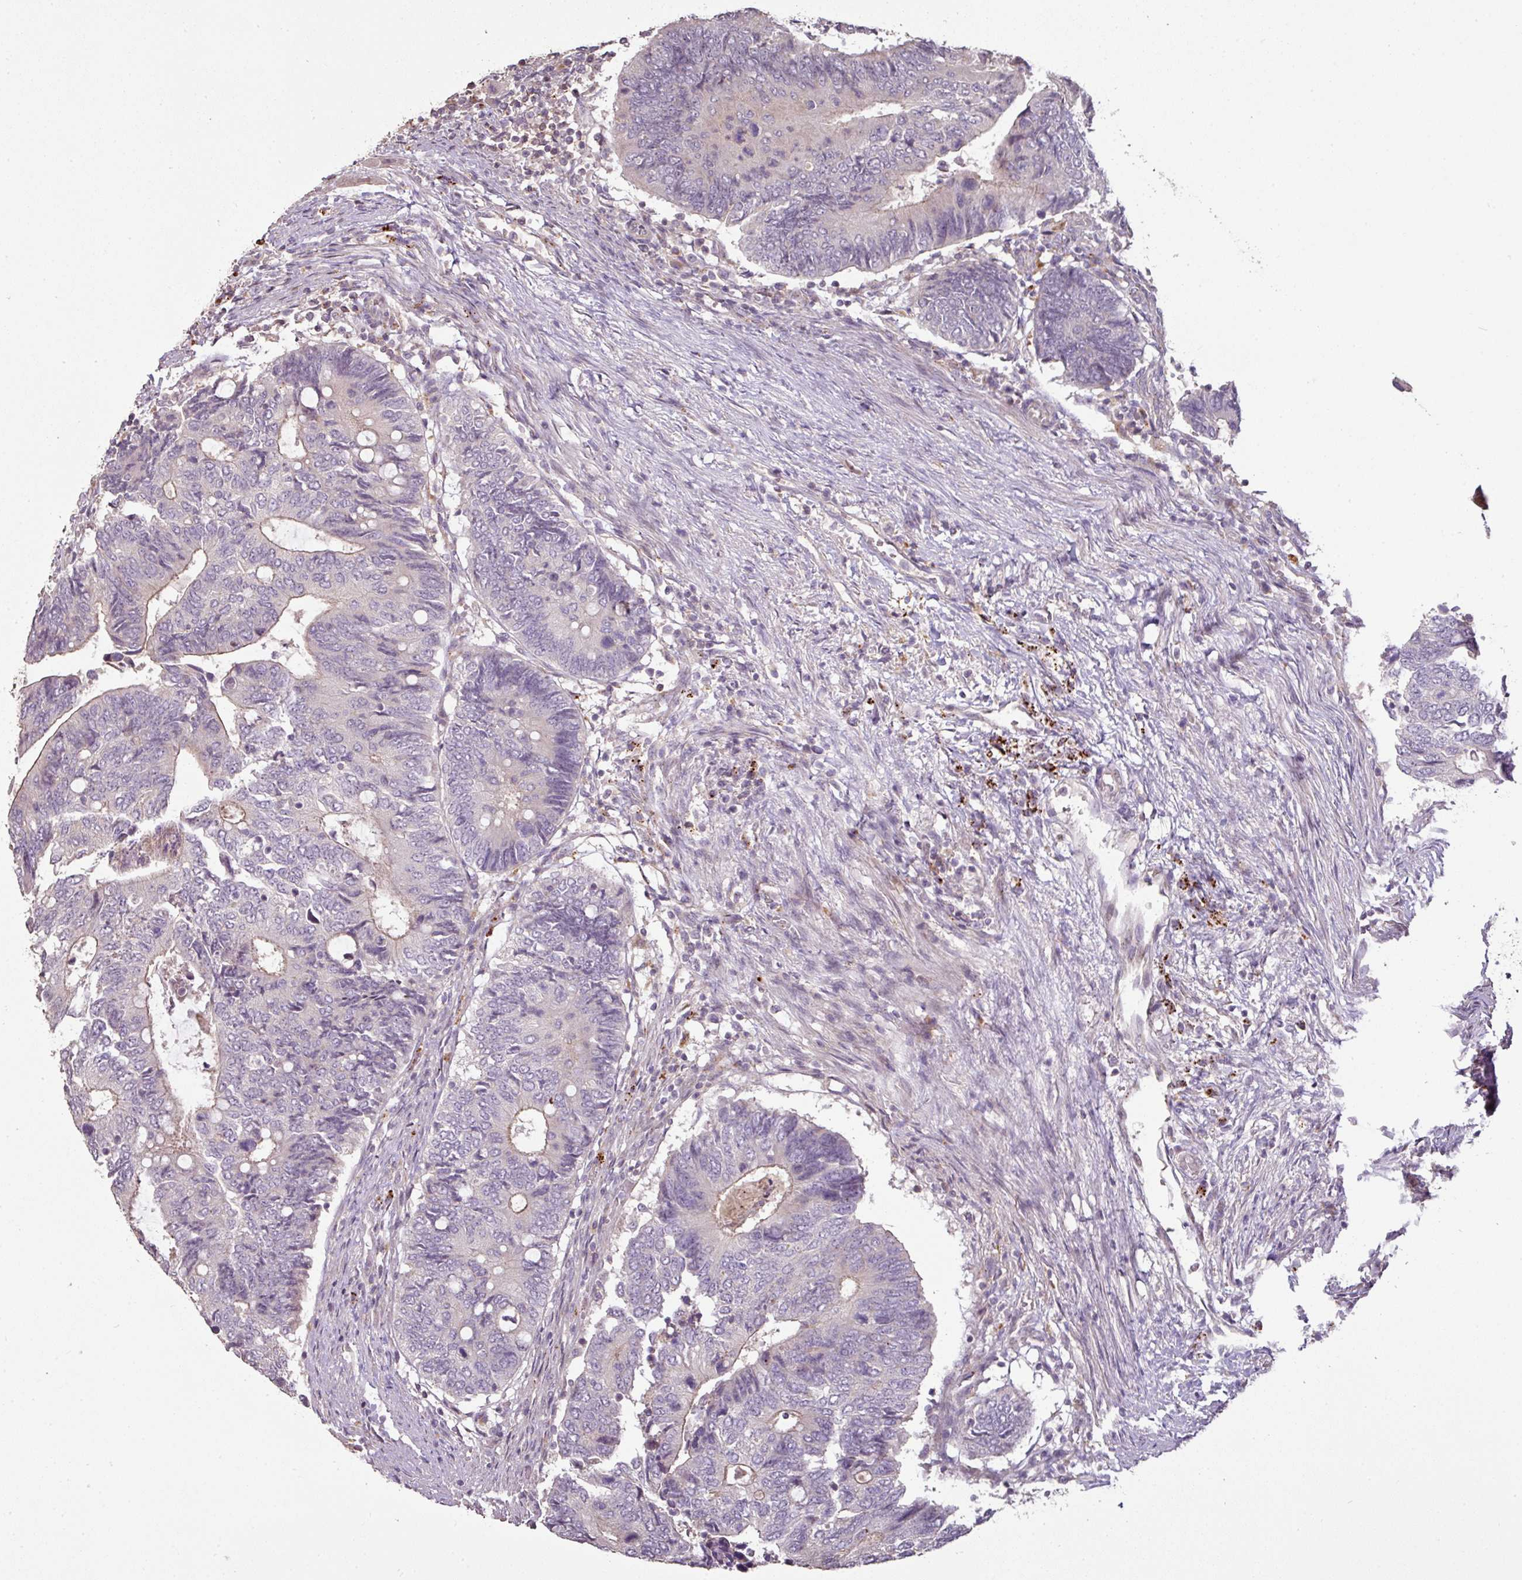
{"staining": {"intensity": "moderate", "quantity": "<25%", "location": "cytoplasmic/membranous"}, "tissue": "colorectal cancer", "cell_type": "Tumor cells", "image_type": "cancer", "snomed": [{"axis": "morphology", "description": "Adenocarcinoma, NOS"}, {"axis": "topography", "description": "Colon"}], "caption": "IHC of colorectal adenocarcinoma exhibits low levels of moderate cytoplasmic/membranous staining in approximately <25% of tumor cells.", "gene": "CXCR5", "patient": {"sex": "male", "age": 87}}